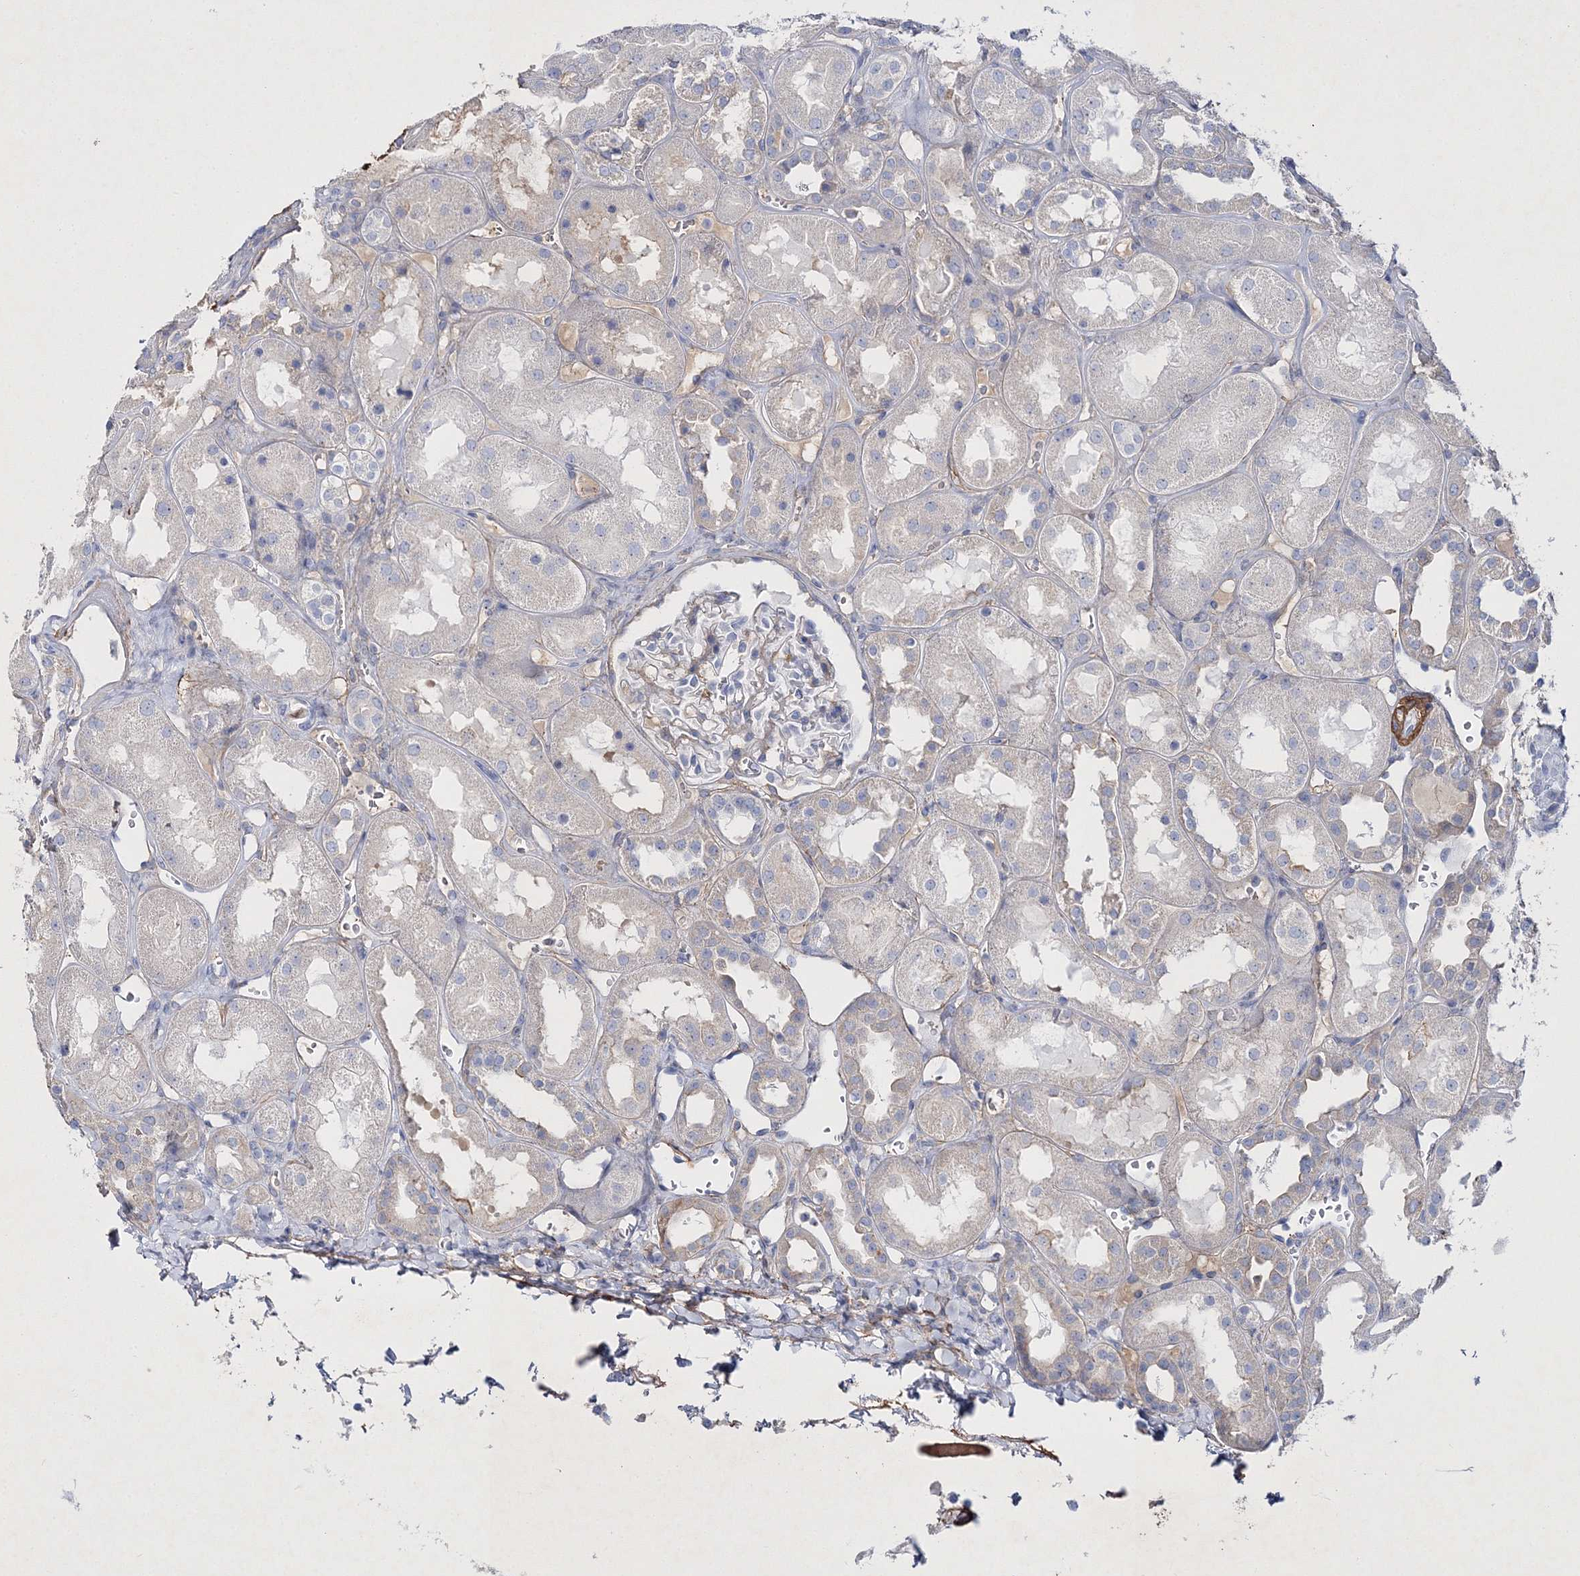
{"staining": {"intensity": "negative", "quantity": "none", "location": "none"}, "tissue": "kidney", "cell_type": "Cells in glomeruli", "image_type": "normal", "snomed": [{"axis": "morphology", "description": "Normal tissue, NOS"}, {"axis": "topography", "description": "Kidney"}], "caption": "A high-resolution histopathology image shows immunohistochemistry staining of benign kidney, which exhibits no significant expression in cells in glomeruli.", "gene": "RTN2", "patient": {"sex": "male", "age": 70}}